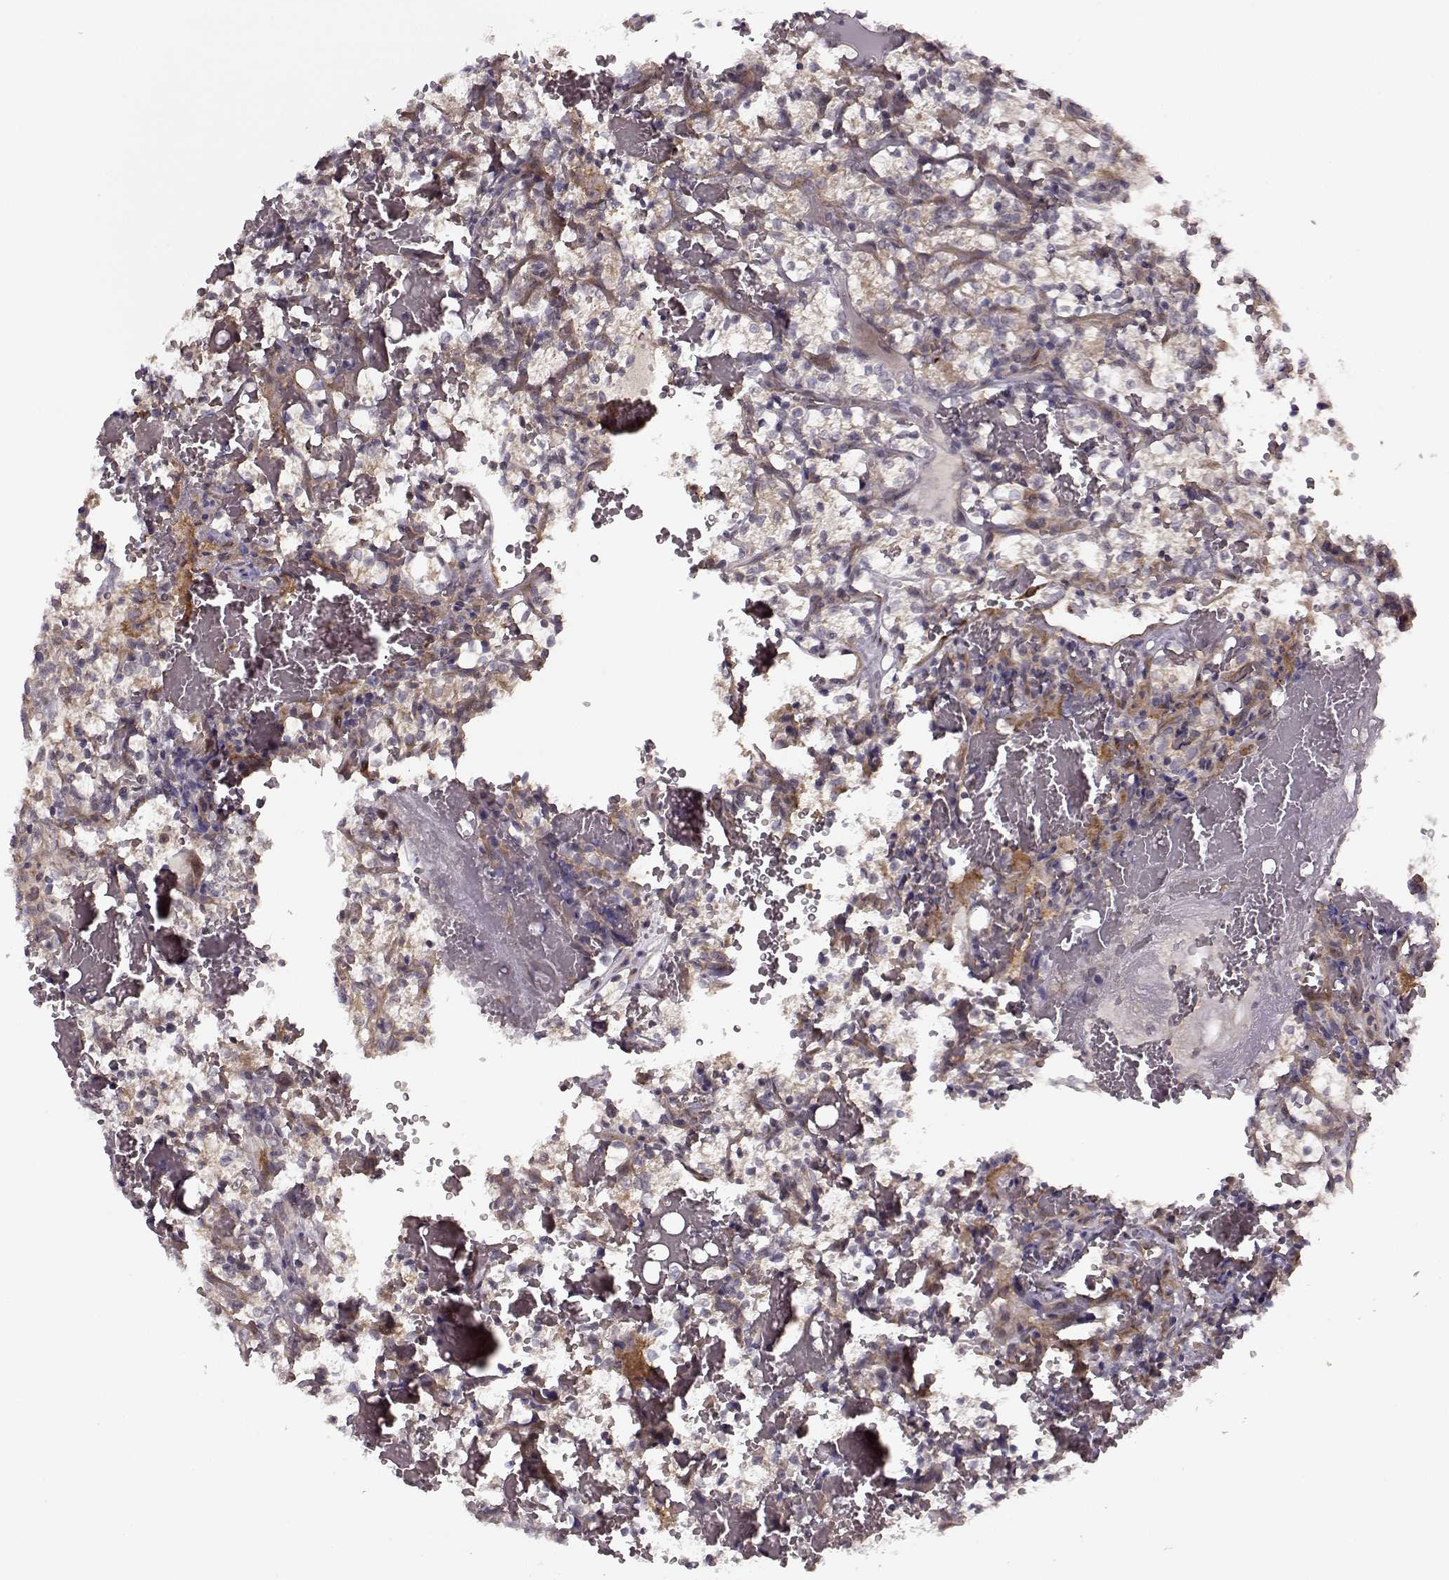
{"staining": {"intensity": "weak", "quantity": "<25%", "location": "cytoplasmic/membranous"}, "tissue": "renal cancer", "cell_type": "Tumor cells", "image_type": "cancer", "snomed": [{"axis": "morphology", "description": "Adenocarcinoma, NOS"}, {"axis": "topography", "description": "Kidney"}], "caption": "High magnification brightfield microscopy of adenocarcinoma (renal) stained with DAB (3,3'-diaminobenzidine) (brown) and counterstained with hematoxylin (blue): tumor cells show no significant staining.", "gene": "SLAIN2", "patient": {"sex": "female", "age": 69}}